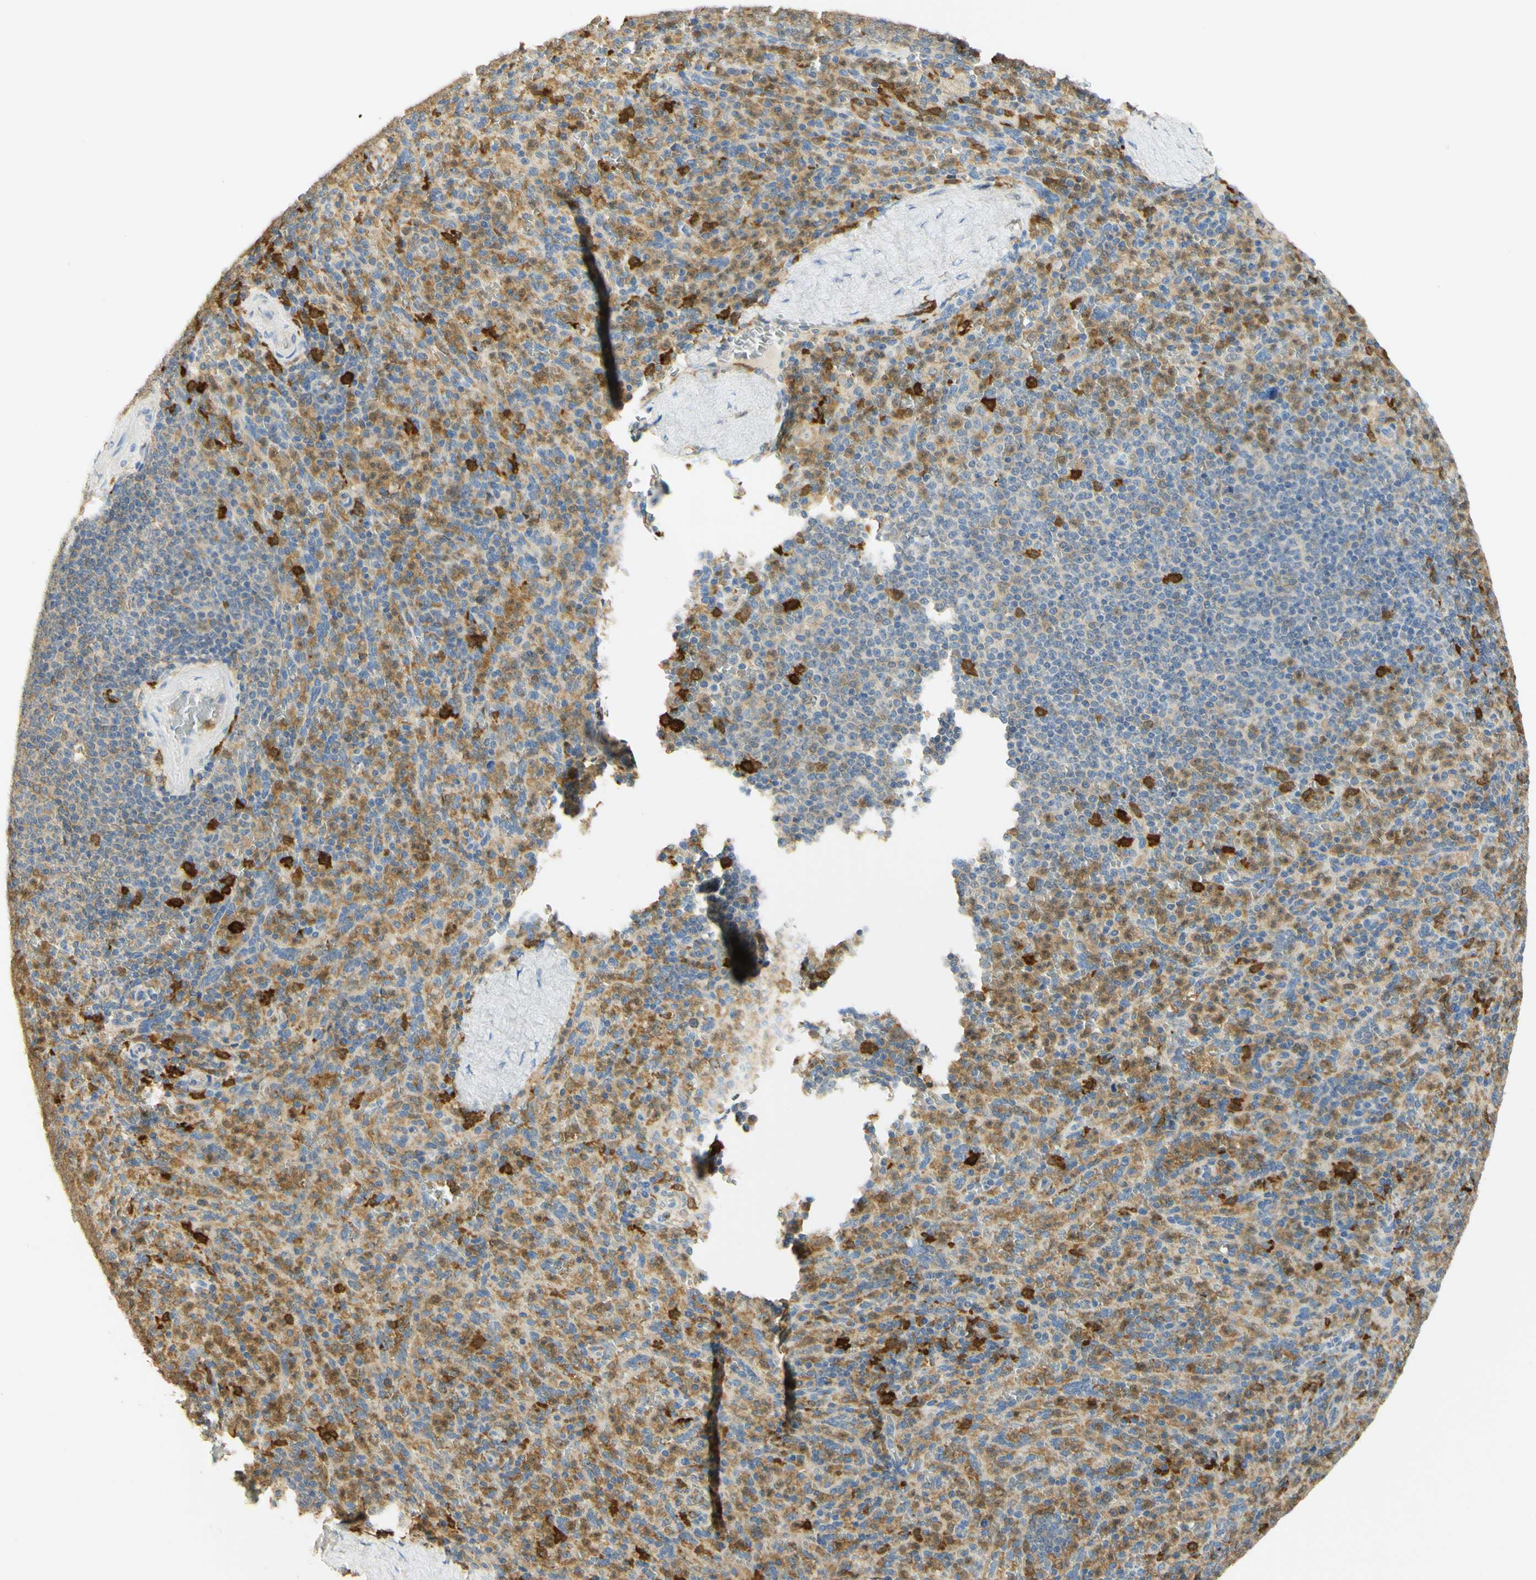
{"staining": {"intensity": "weak", "quantity": "25%-75%", "location": "cytoplasmic/membranous"}, "tissue": "spleen", "cell_type": "Cells in red pulp", "image_type": "normal", "snomed": [{"axis": "morphology", "description": "Normal tissue, NOS"}, {"axis": "topography", "description": "Spleen"}], "caption": "Immunohistochemistry (DAB) staining of benign human spleen demonstrates weak cytoplasmic/membranous protein staining in approximately 25%-75% of cells in red pulp. The protein of interest is stained brown, and the nuclei are stained in blue (DAB (3,3'-diaminobenzidine) IHC with brightfield microscopy, high magnification).", "gene": "PAK1", "patient": {"sex": "male", "age": 36}}